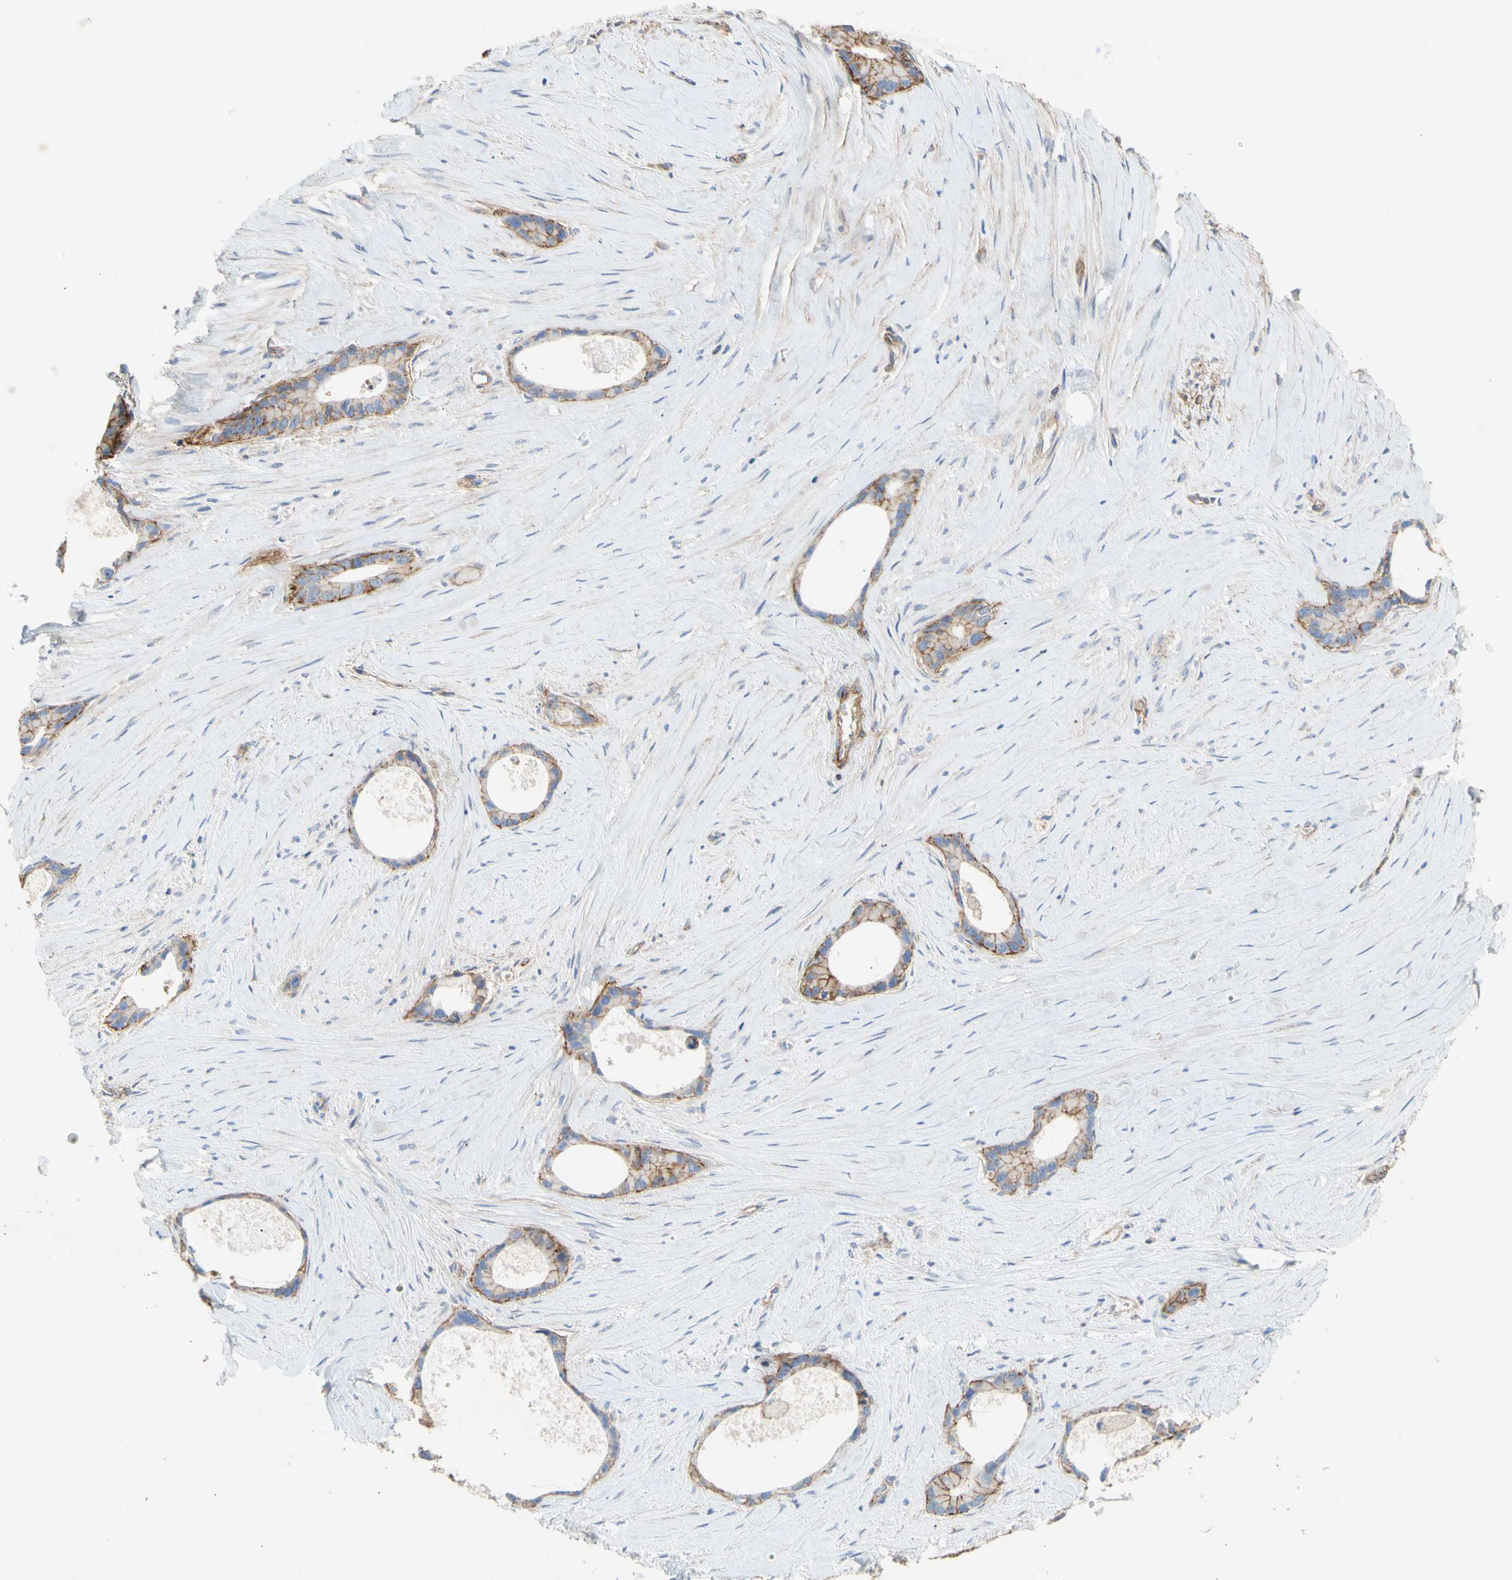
{"staining": {"intensity": "strong", "quantity": ">75%", "location": "cytoplasmic/membranous"}, "tissue": "liver cancer", "cell_type": "Tumor cells", "image_type": "cancer", "snomed": [{"axis": "morphology", "description": "Cholangiocarcinoma"}, {"axis": "topography", "description": "Liver"}], "caption": "Immunohistochemistry image of human liver cancer stained for a protein (brown), which demonstrates high levels of strong cytoplasmic/membranous expression in approximately >75% of tumor cells.", "gene": "ATP2A3", "patient": {"sex": "female", "age": 55}}